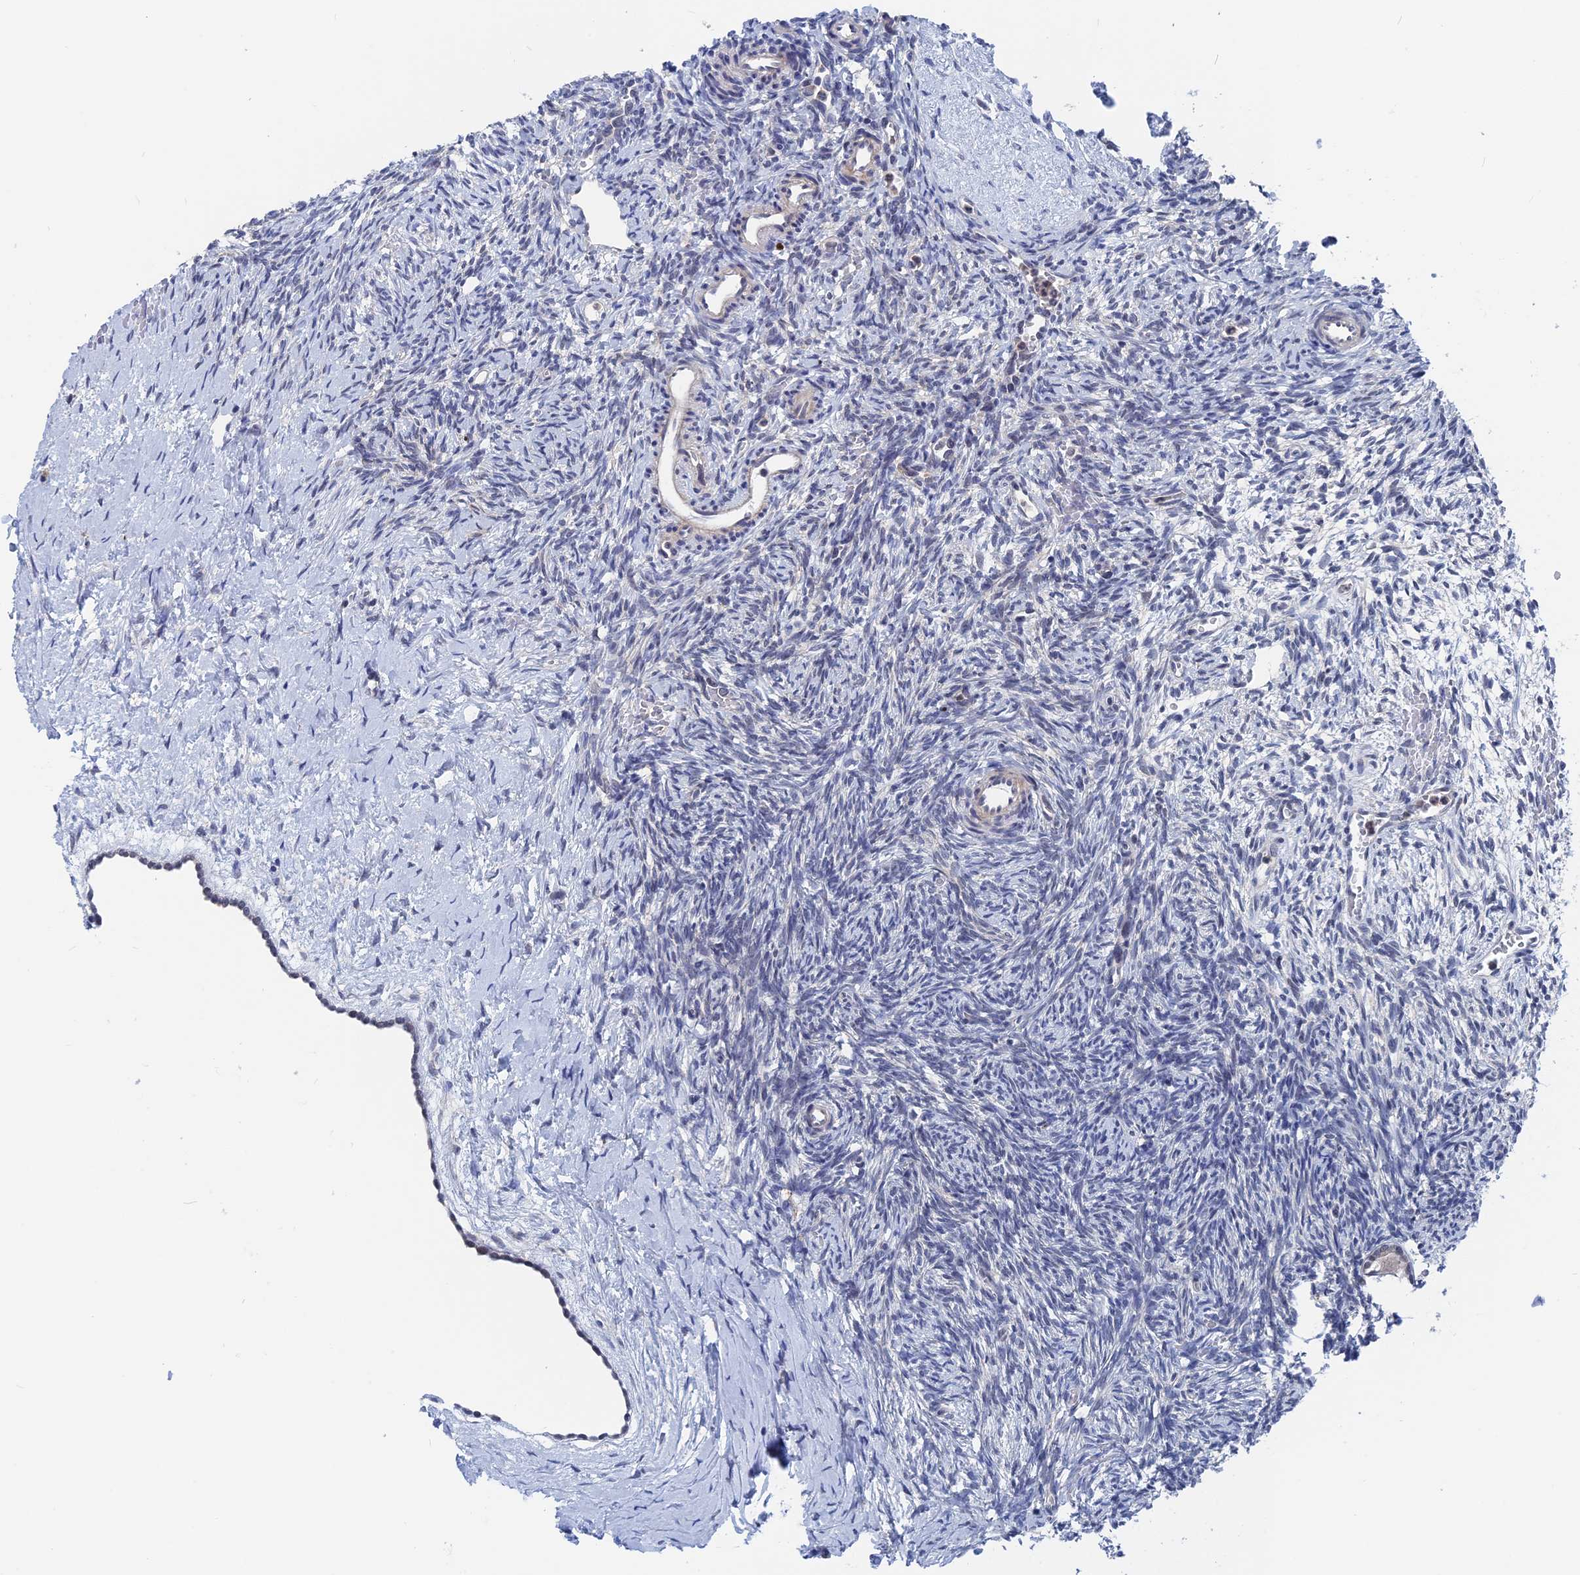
{"staining": {"intensity": "negative", "quantity": "none", "location": "none"}, "tissue": "ovary", "cell_type": "Ovarian stroma cells", "image_type": "normal", "snomed": [{"axis": "morphology", "description": "Normal tissue, NOS"}, {"axis": "topography", "description": "Ovary"}], "caption": "Micrograph shows no protein staining in ovarian stroma cells of normal ovary. (DAB IHC, high magnification).", "gene": "MARCHF3", "patient": {"sex": "female", "age": 39}}